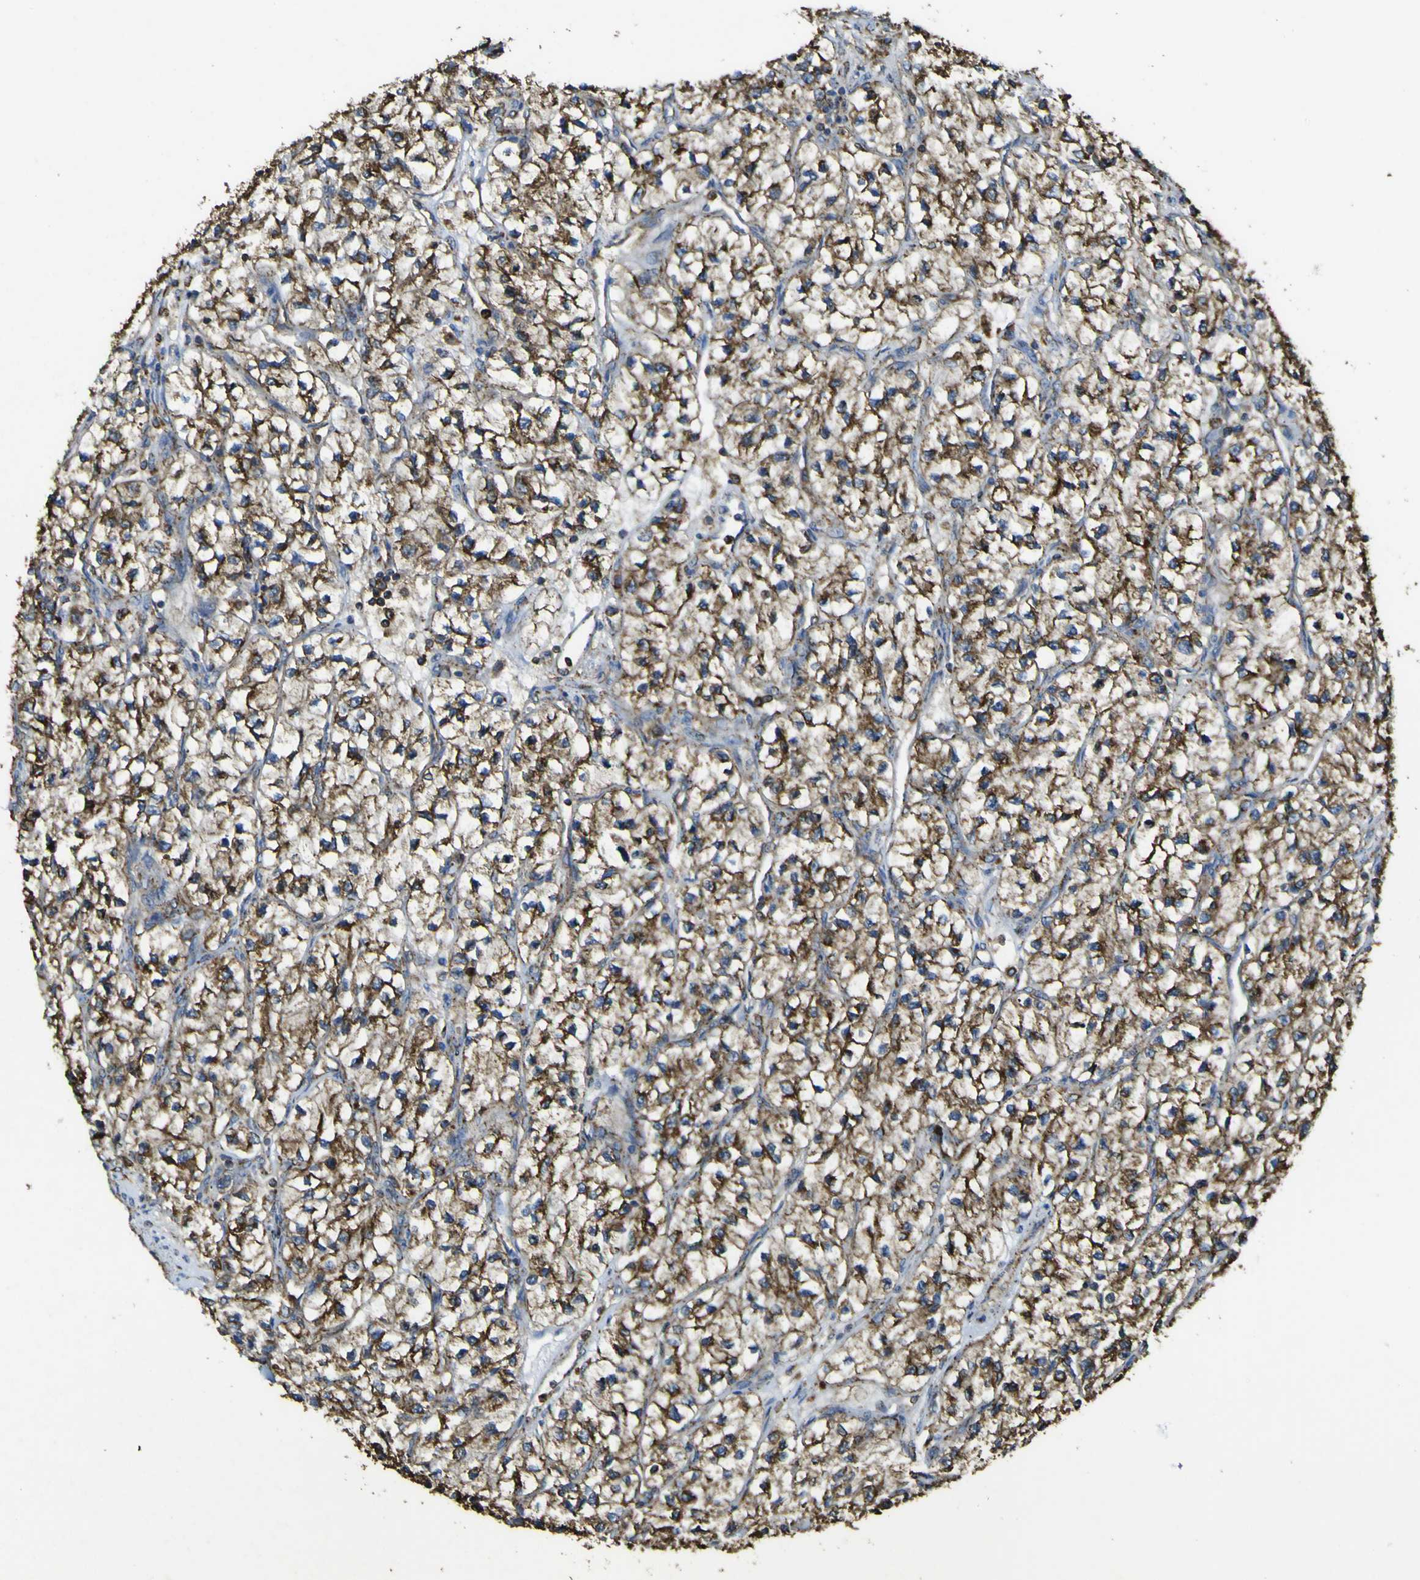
{"staining": {"intensity": "strong", "quantity": ">75%", "location": "cytoplasmic/membranous"}, "tissue": "renal cancer", "cell_type": "Tumor cells", "image_type": "cancer", "snomed": [{"axis": "morphology", "description": "Adenocarcinoma, NOS"}, {"axis": "topography", "description": "Kidney"}], "caption": "Tumor cells show strong cytoplasmic/membranous positivity in approximately >75% of cells in adenocarcinoma (renal). (DAB IHC, brown staining for protein, blue staining for nuclei).", "gene": "ACSL3", "patient": {"sex": "female", "age": 57}}